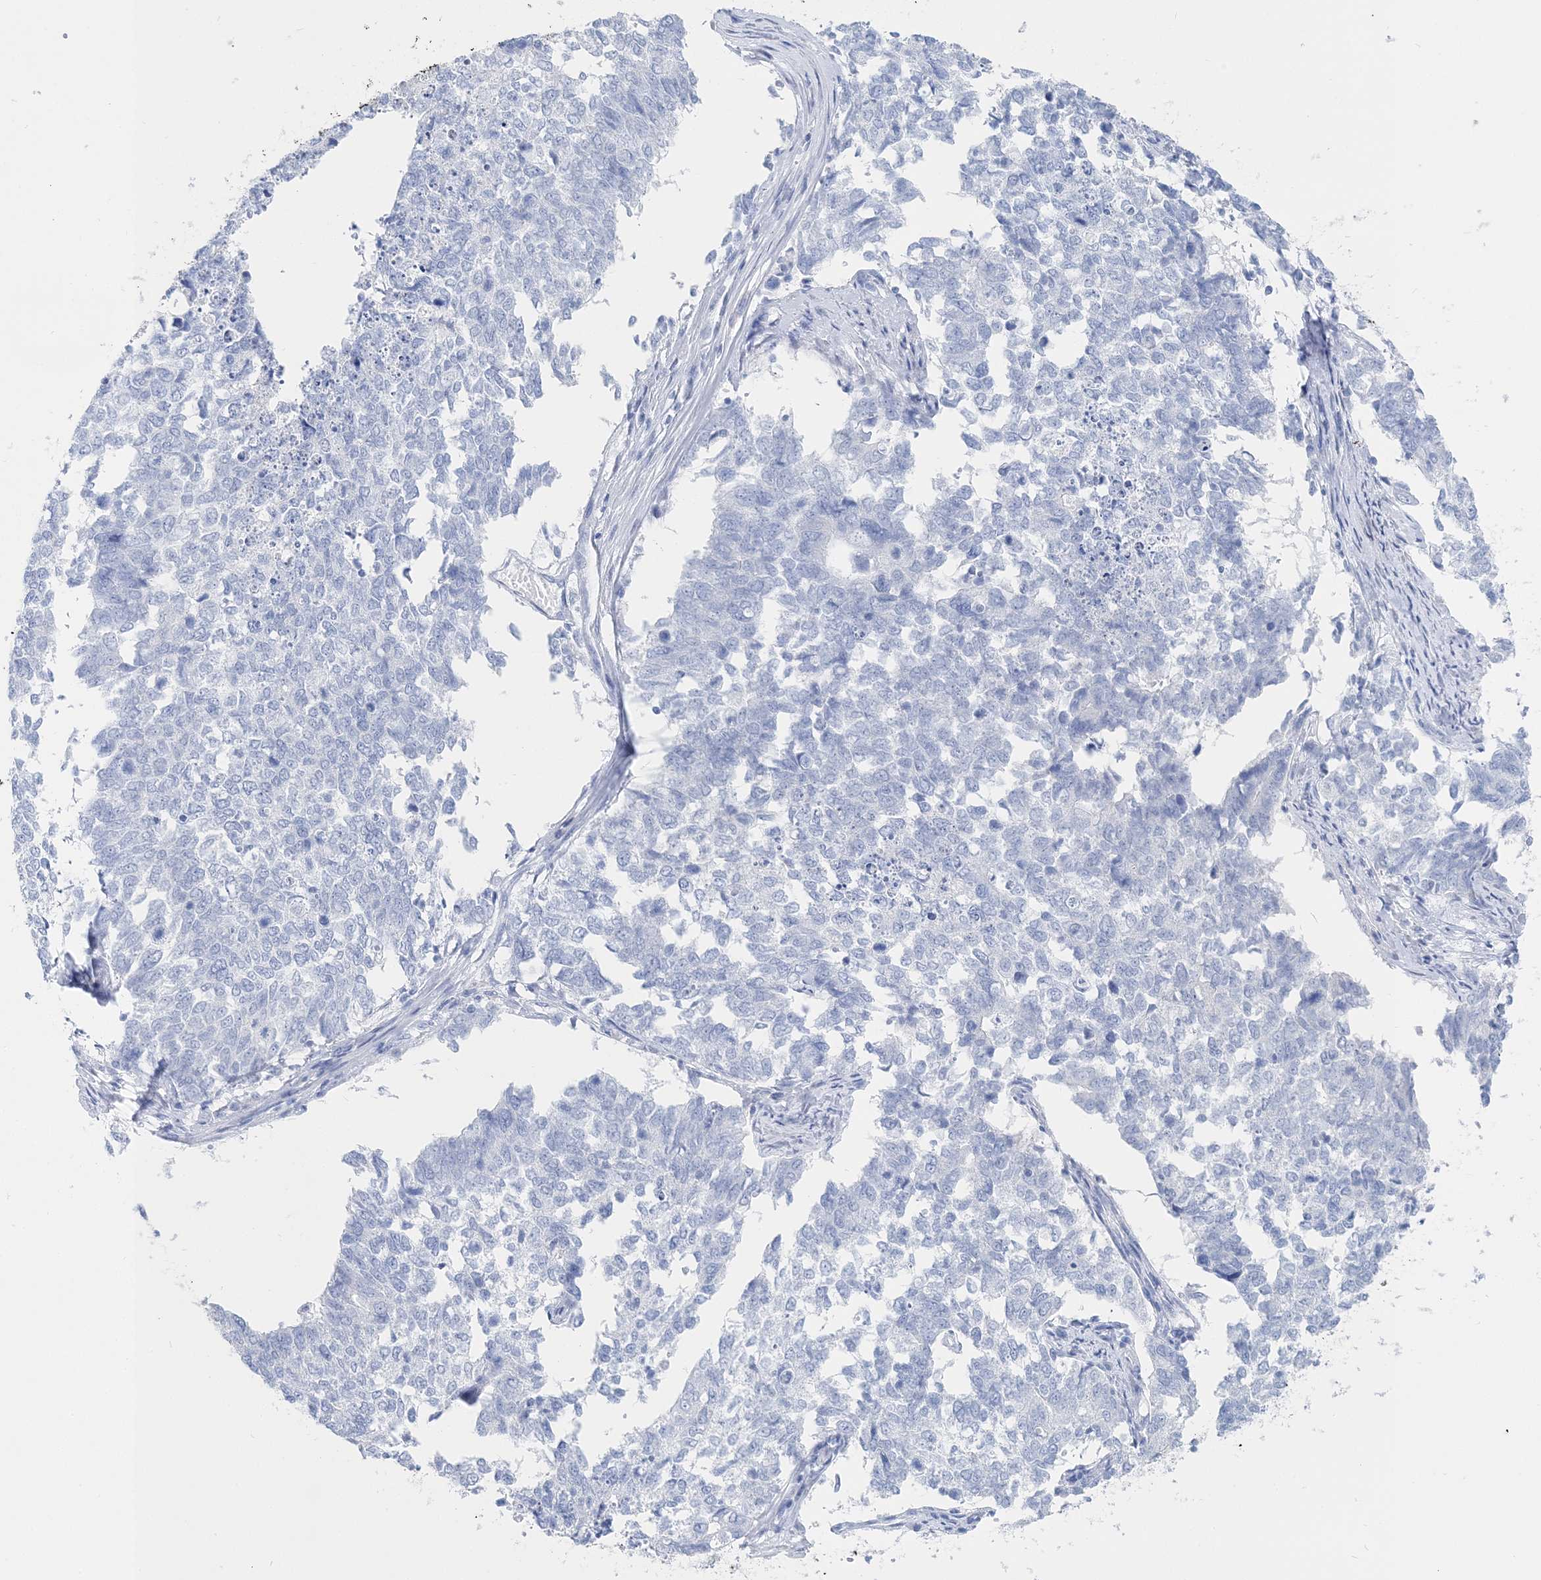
{"staining": {"intensity": "negative", "quantity": "none", "location": "none"}, "tissue": "cervical cancer", "cell_type": "Tumor cells", "image_type": "cancer", "snomed": [{"axis": "morphology", "description": "Squamous cell carcinoma, NOS"}, {"axis": "topography", "description": "Cervix"}], "caption": "There is no significant staining in tumor cells of cervical cancer (squamous cell carcinoma).", "gene": "TSPYL6", "patient": {"sex": "female", "age": 63}}